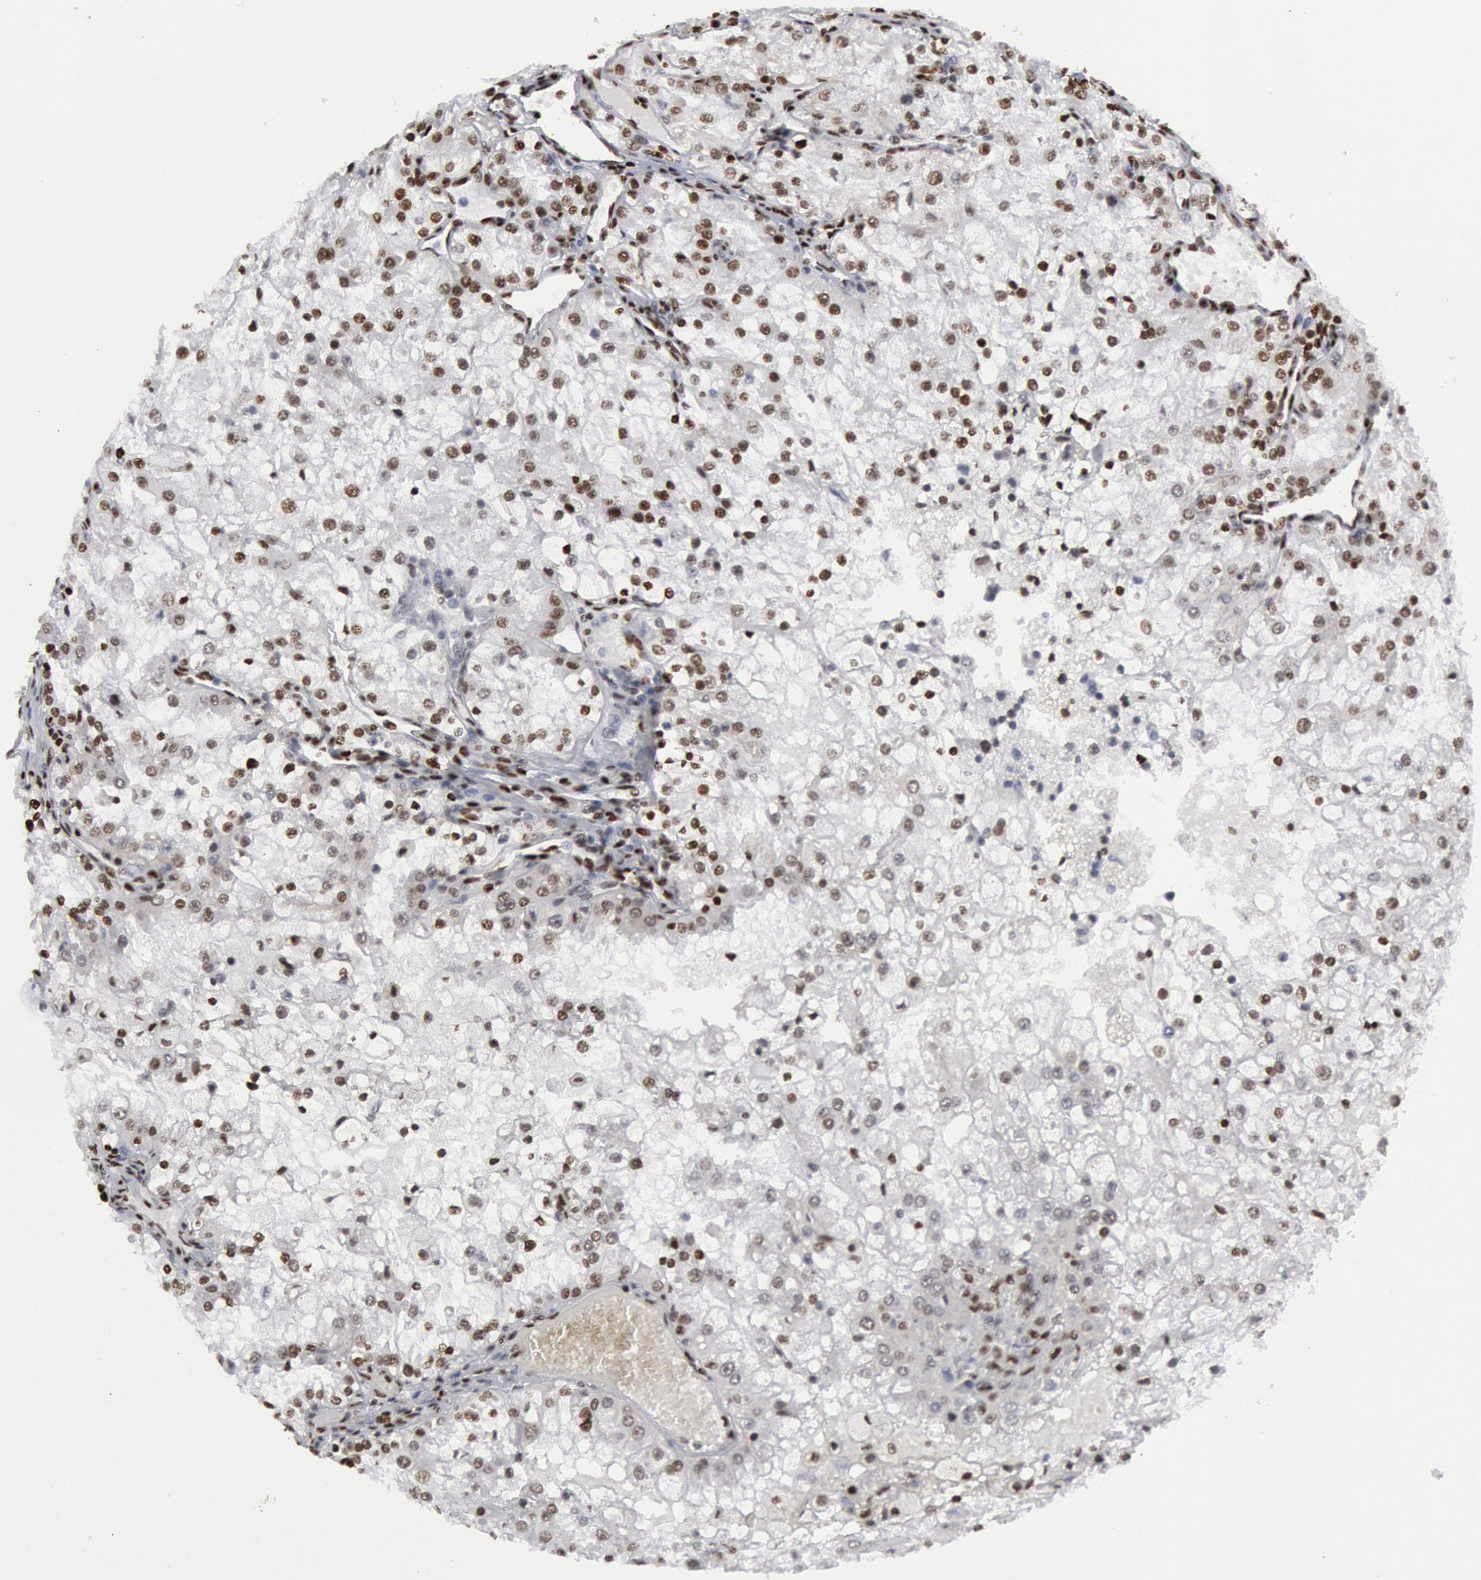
{"staining": {"intensity": "weak", "quantity": "<25%", "location": "nuclear"}, "tissue": "renal cancer", "cell_type": "Tumor cells", "image_type": "cancer", "snomed": [{"axis": "morphology", "description": "Adenocarcinoma, NOS"}, {"axis": "topography", "description": "Kidney"}], "caption": "IHC image of human adenocarcinoma (renal) stained for a protein (brown), which displays no staining in tumor cells.", "gene": "MECP2", "patient": {"sex": "female", "age": 74}}